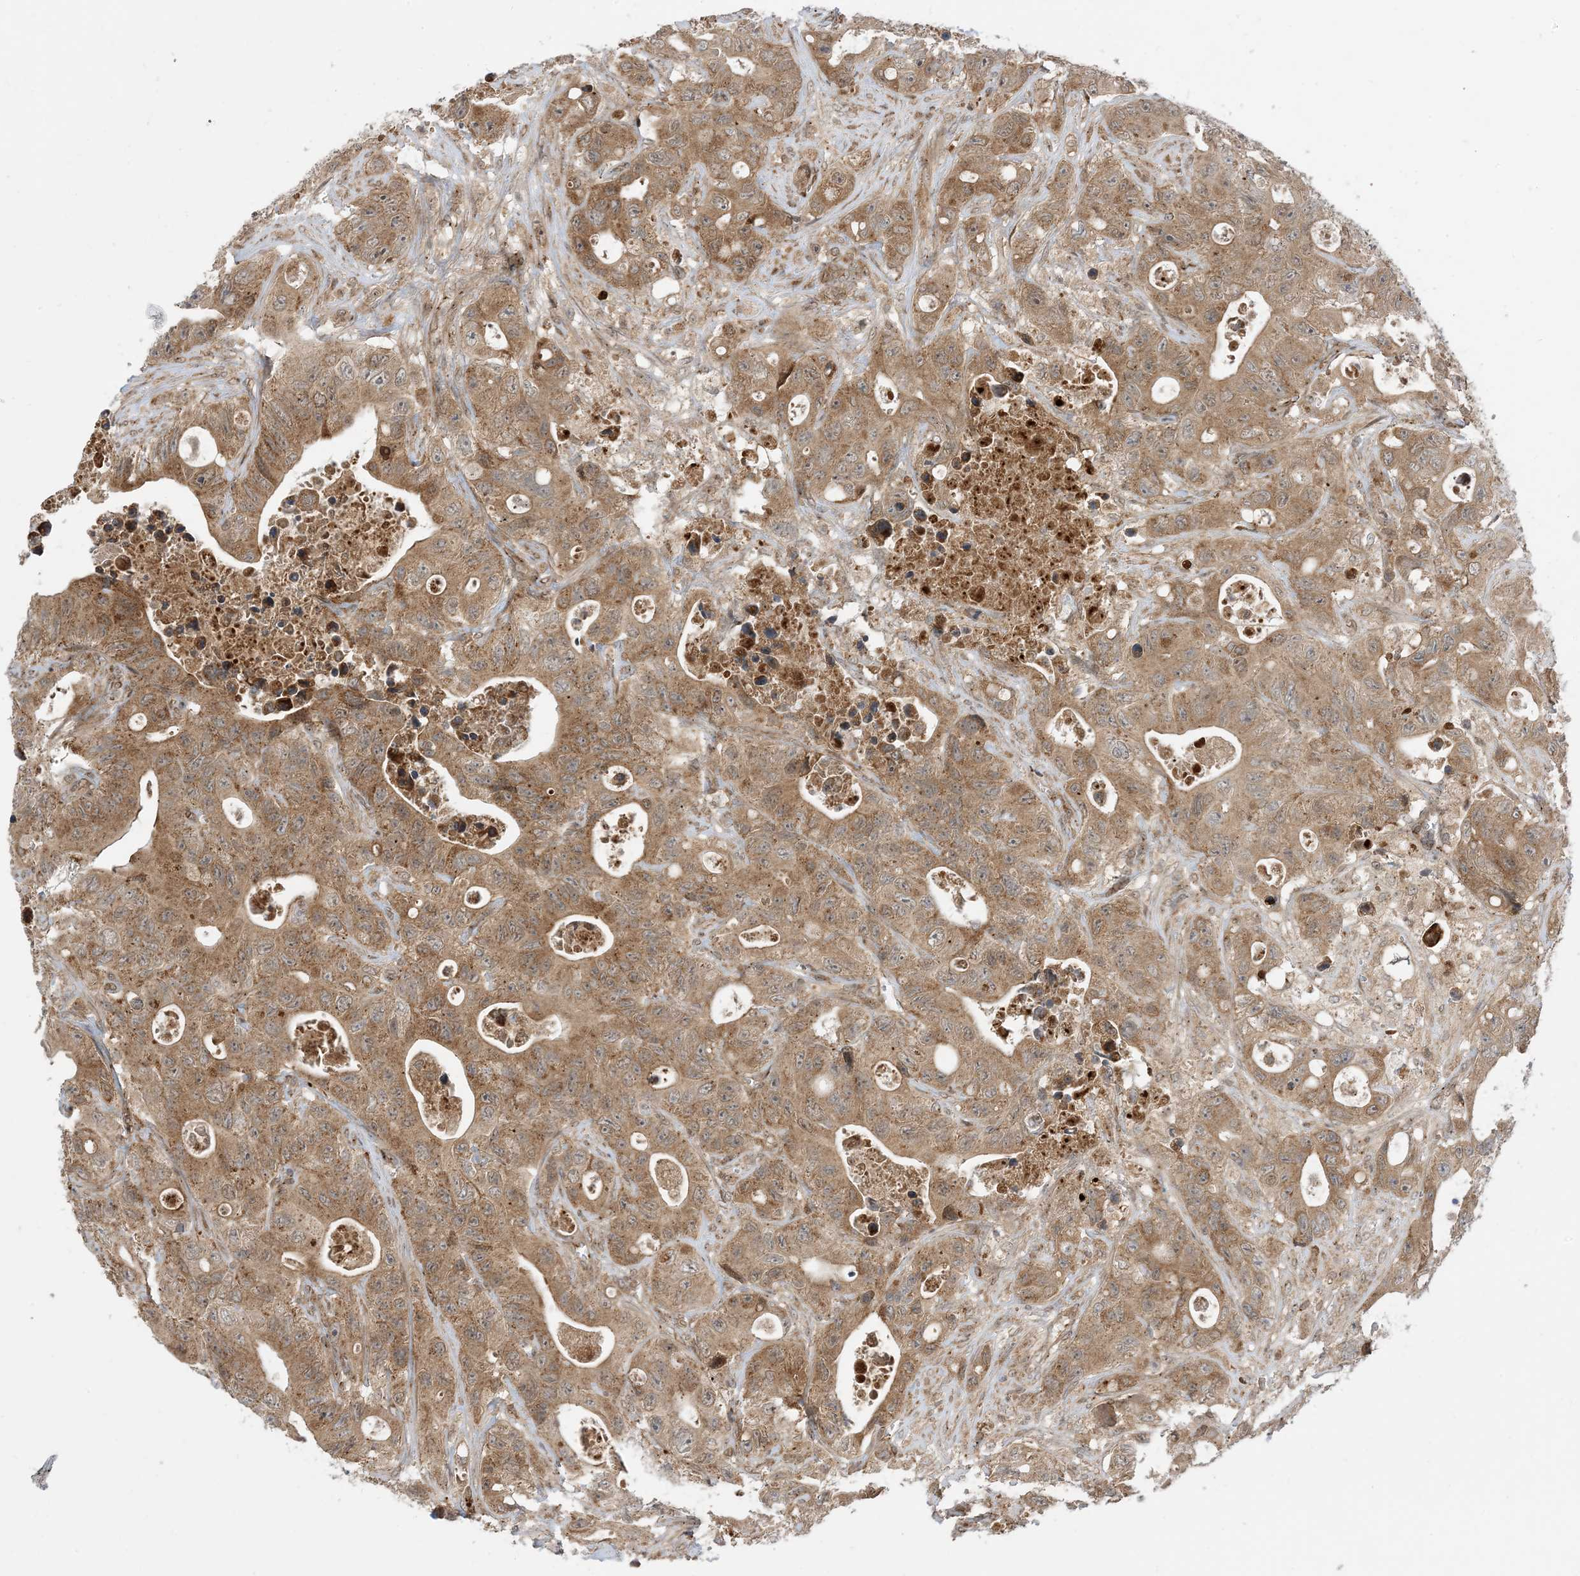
{"staining": {"intensity": "moderate", "quantity": ">75%", "location": "cytoplasmic/membranous"}, "tissue": "colorectal cancer", "cell_type": "Tumor cells", "image_type": "cancer", "snomed": [{"axis": "morphology", "description": "Adenocarcinoma, NOS"}, {"axis": "topography", "description": "Colon"}], "caption": "An image of human colorectal cancer (adenocarcinoma) stained for a protein displays moderate cytoplasmic/membranous brown staining in tumor cells.", "gene": "CASP4", "patient": {"sex": "female", "age": 46}}